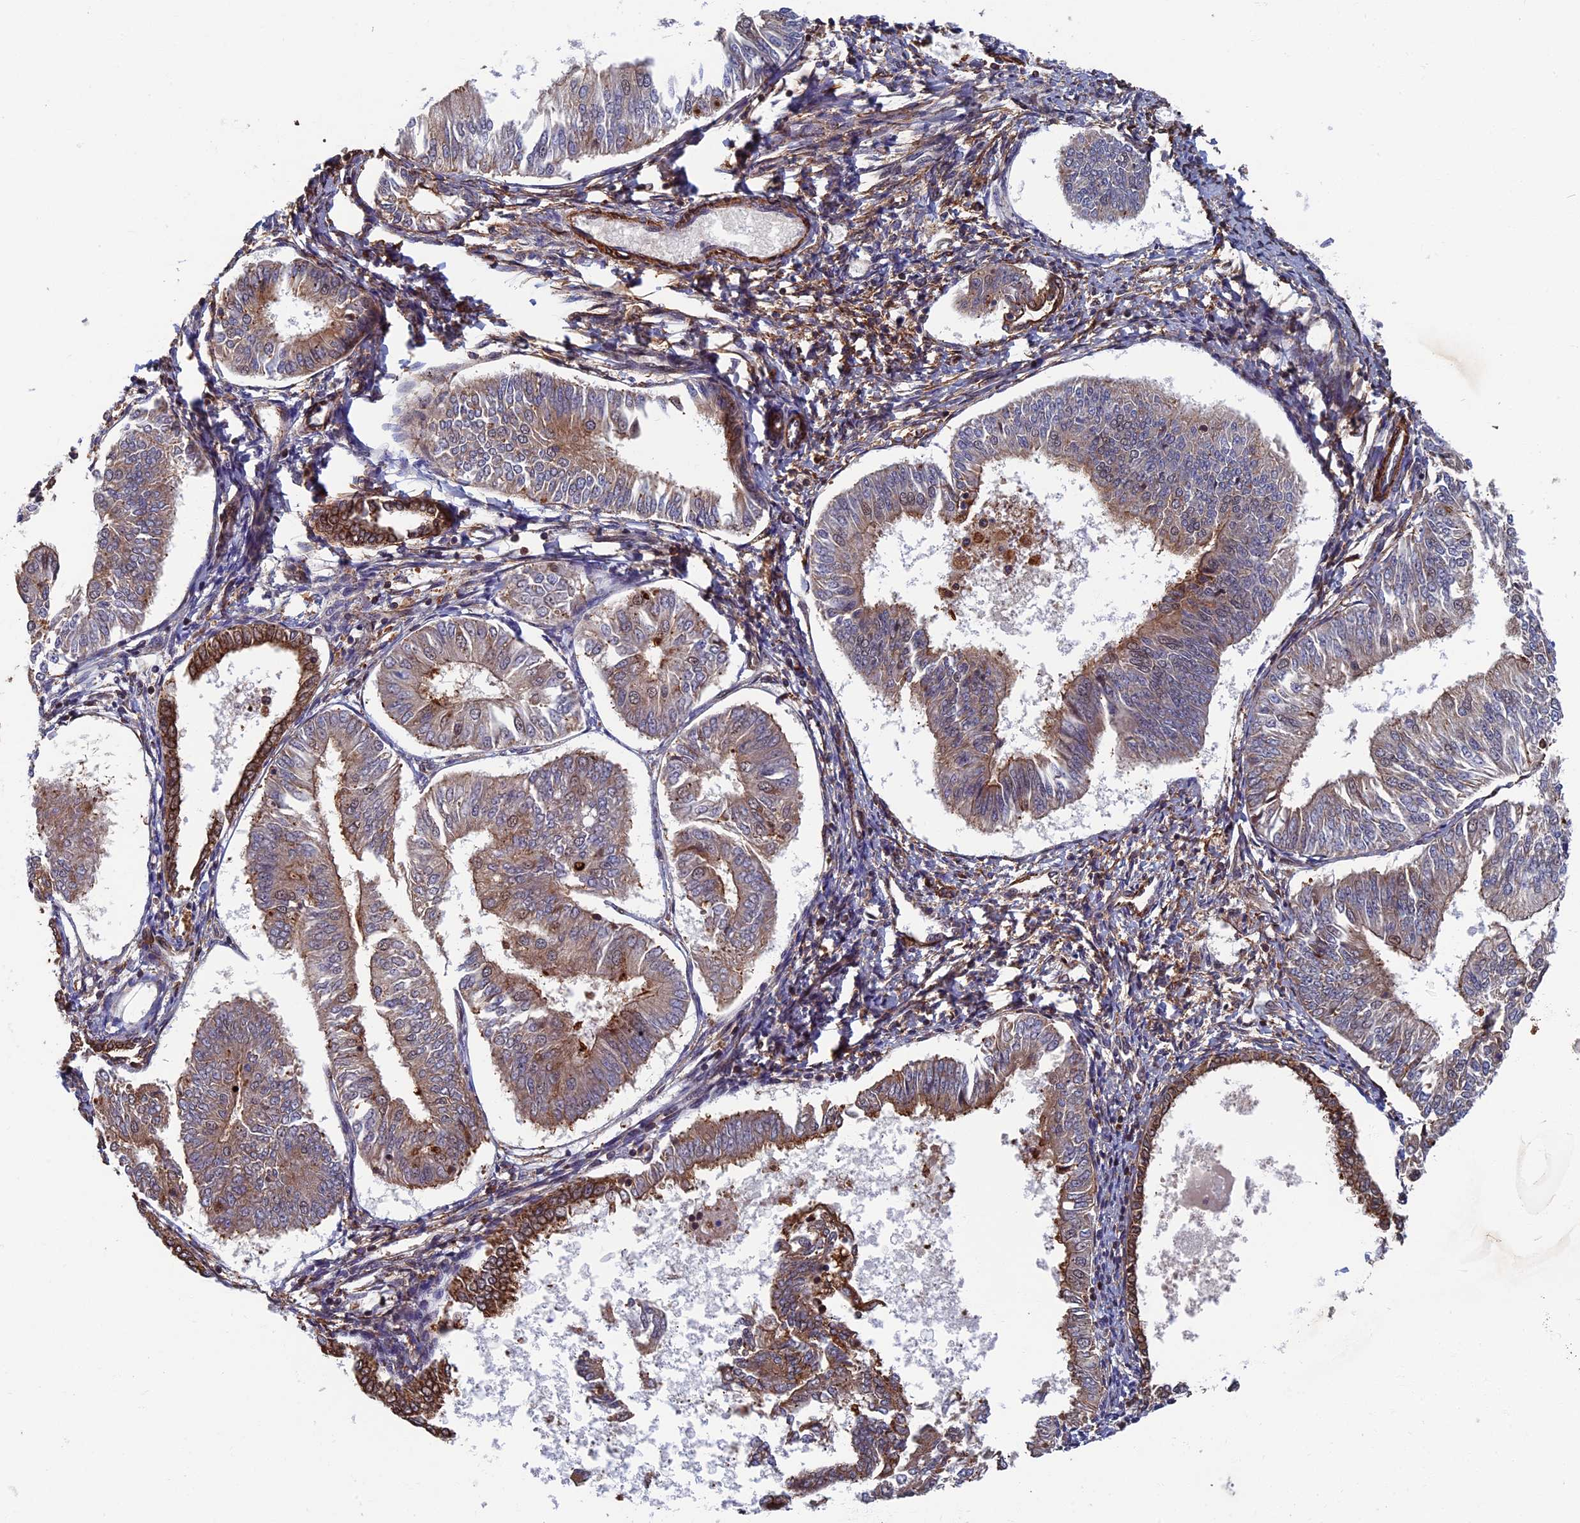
{"staining": {"intensity": "weak", "quantity": ">75%", "location": "cytoplasmic/membranous"}, "tissue": "endometrial cancer", "cell_type": "Tumor cells", "image_type": "cancer", "snomed": [{"axis": "morphology", "description": "Adenocarcinoma, NOS"}, {"axis": "topography", "description": "Endometrium"}], "caption": "High-power microscopy captured an IHC histopathology image of endometrial cancer (adenocarcinoma), revealing weak cytoplasmic/membranous staining in approximately >75% of tumor cells.", "gene": "CTDP1", "patient": {"sex": "female", "age": 58}}